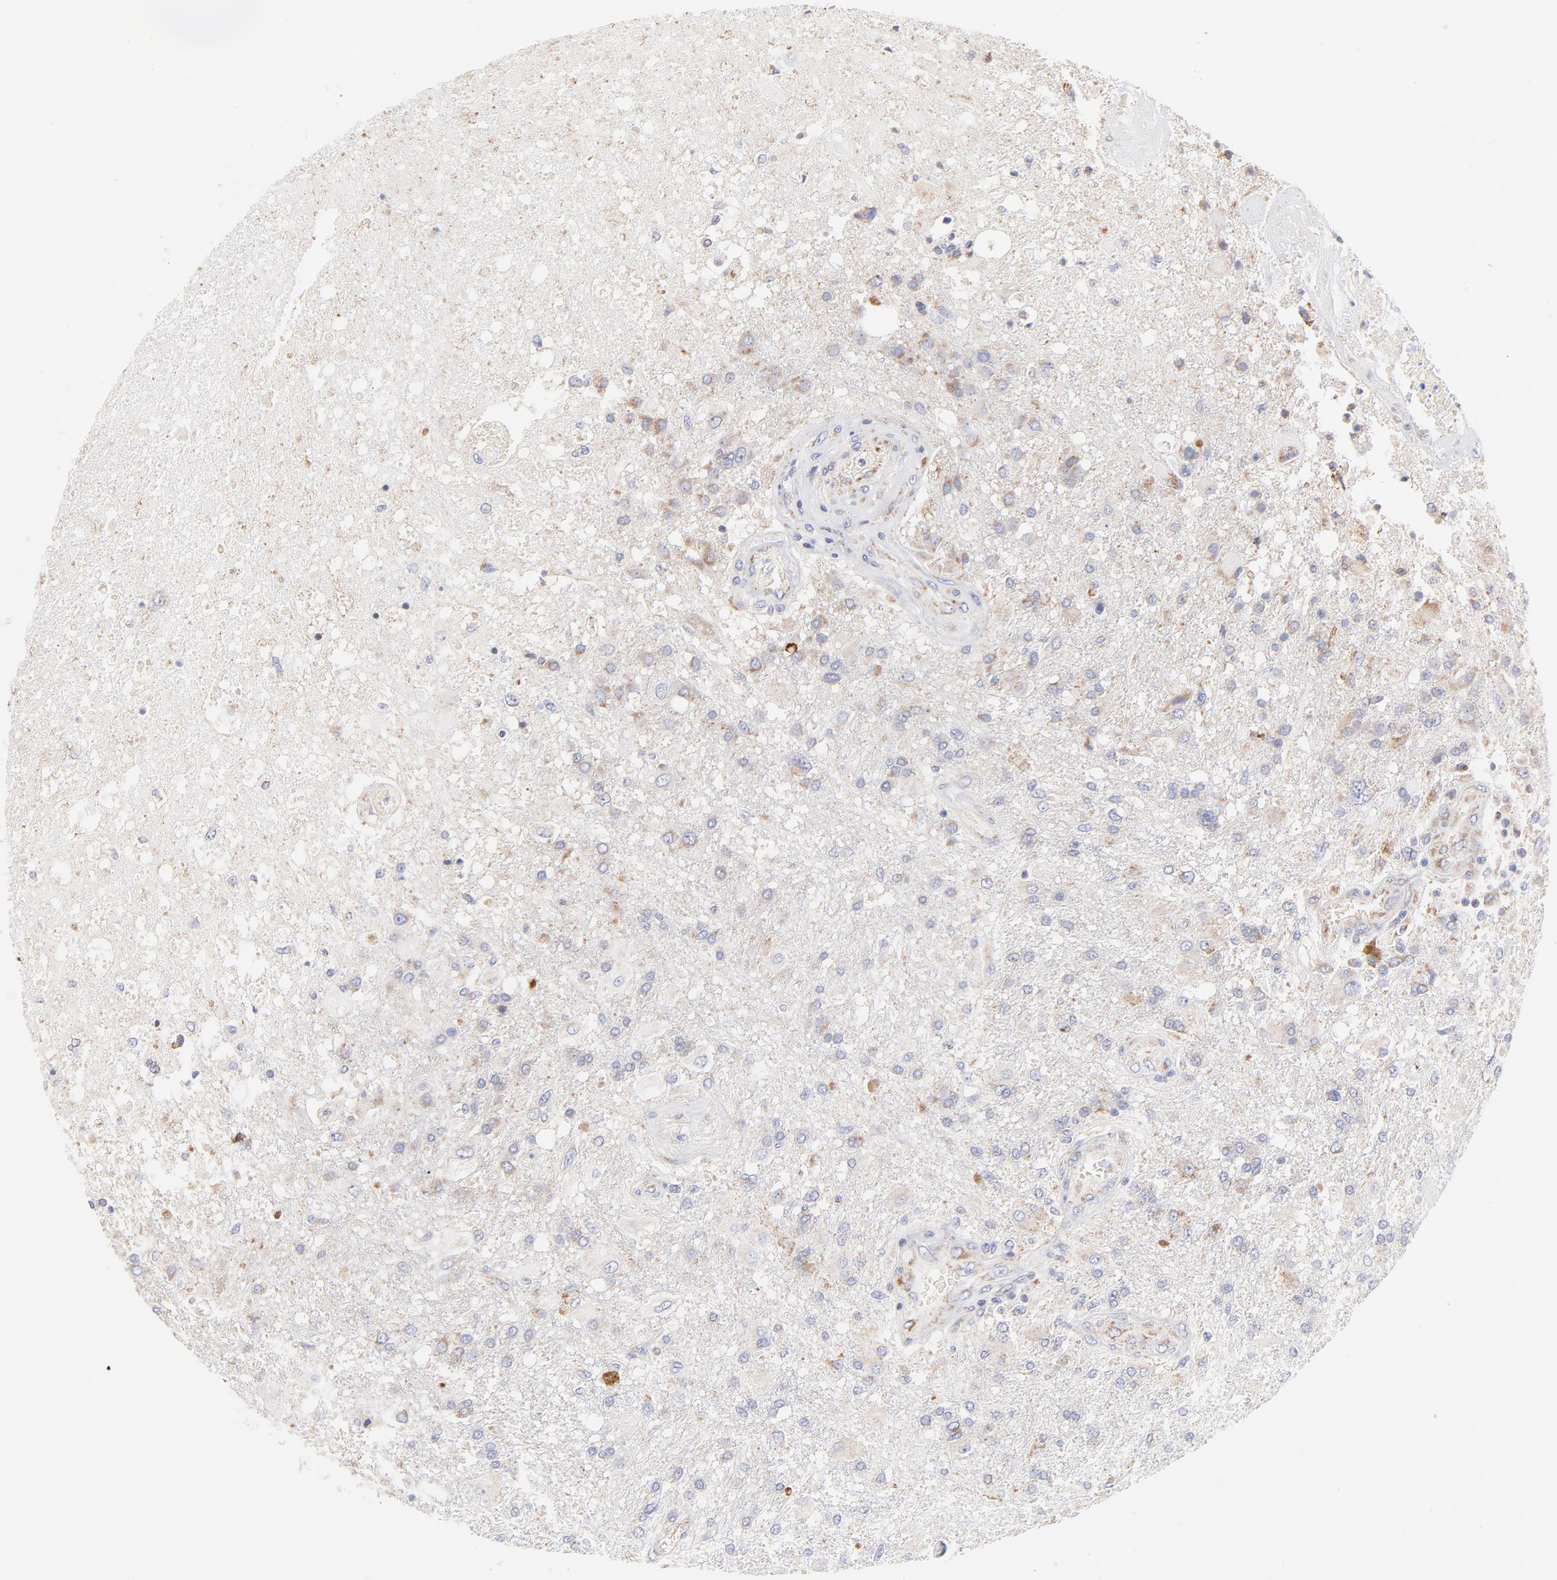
{"staining": {"intensity": "moderate", "quantity": "<25%", "location": "cytoplasmic/membranous"}, "tissue": "glioma", "cell_type": "Tumor cells", "image_type": "cancer", "snomed": [{"axis": "morphology", "description": "Glioma, malignant, High grade"}, {"axis": "topography", "description": "Cerebral cortex"}], "caption": "Immunohistochemical staining of glioma exhibits moderate cytoplasmic/membranous protein staining in about <25% of tumor cells. (DAB = brown stain, brightfield microscopy at high magnification).", "gene": "TIMM8A", "patient": {"sex": "male", "age": 79}}